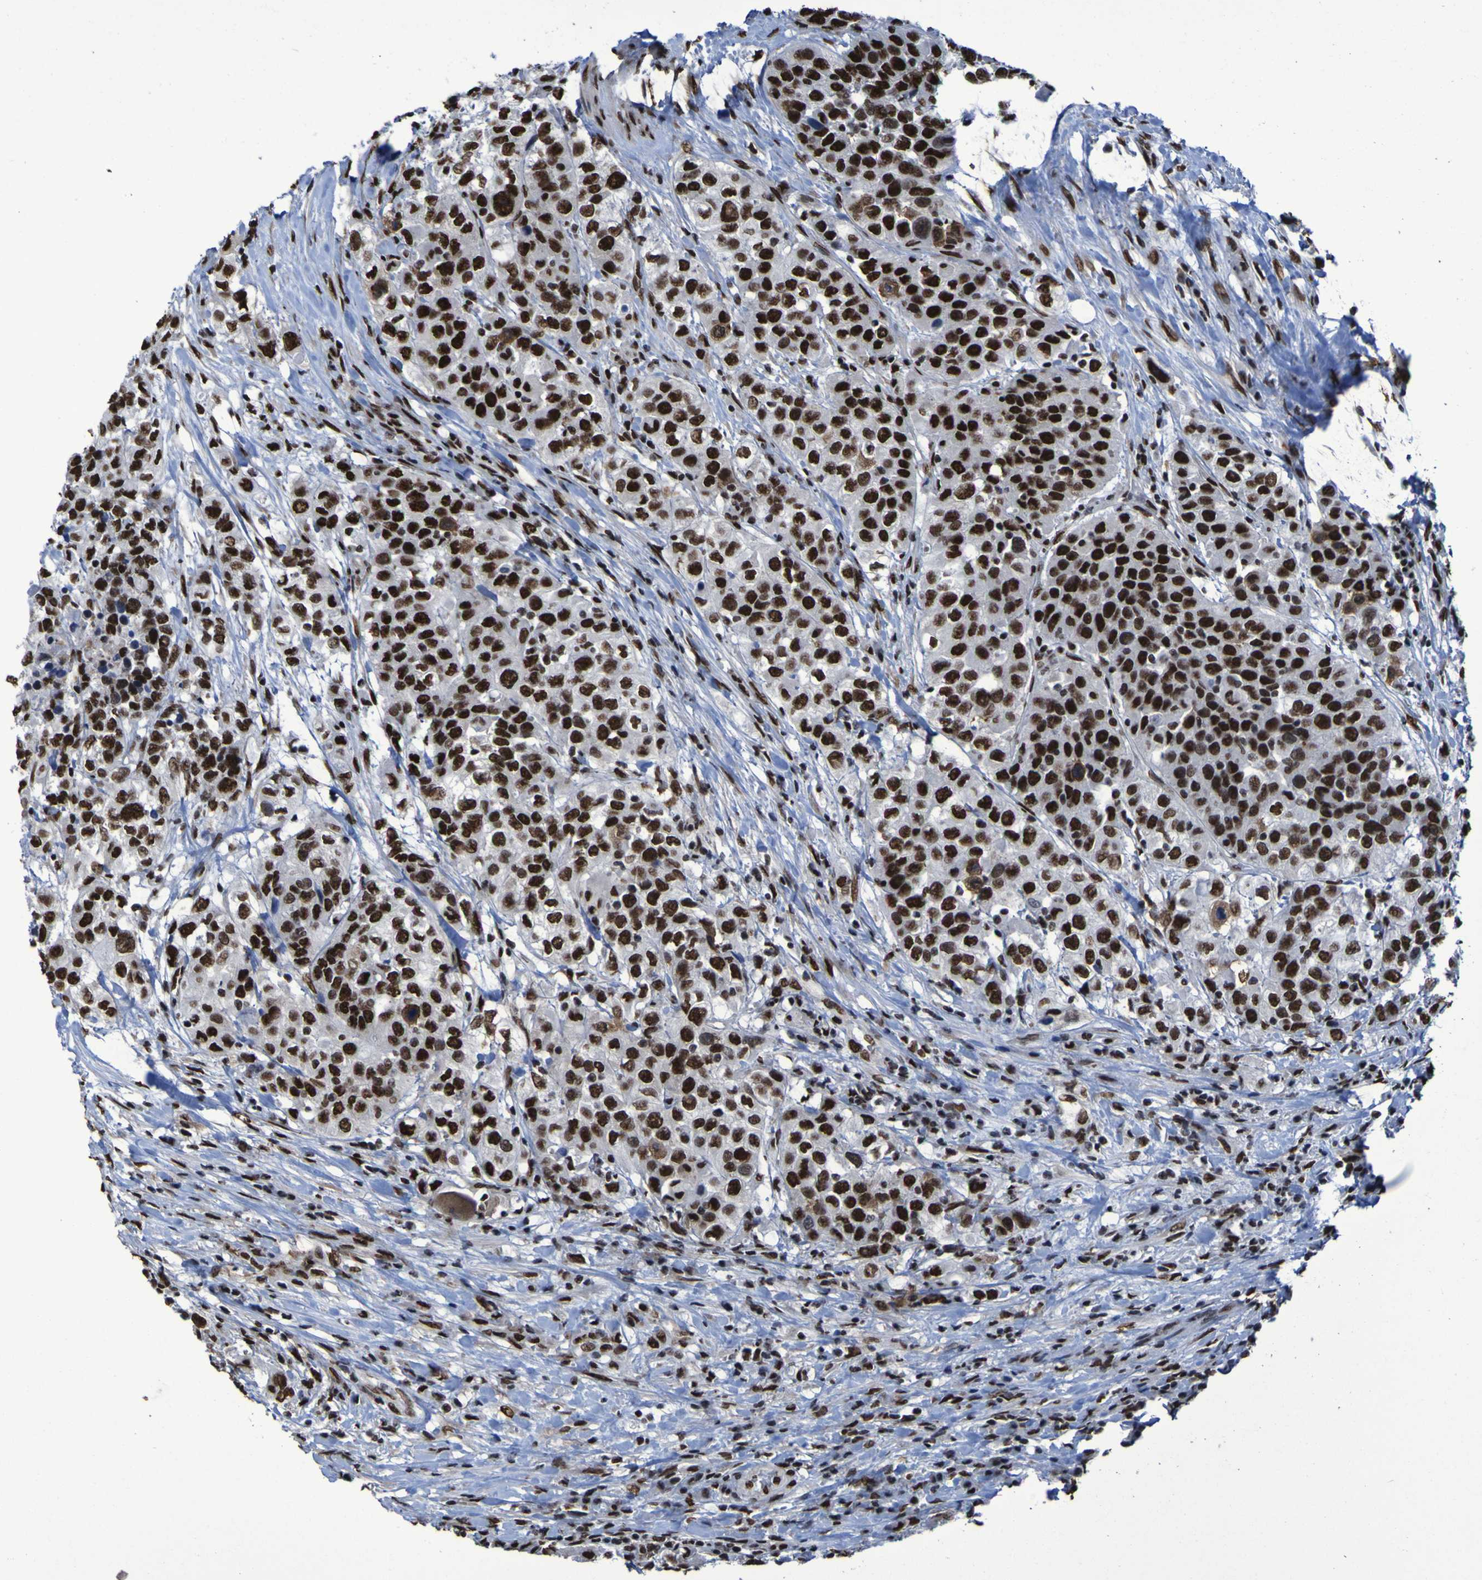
{"staining": {"intensity": "strong", "quantity": ">75%", "location": "nuclear"}, "tissue": "urothelial cancer", "cell_type": "Tumor cells", "image_type": "cancer", "snomed": [{"axis": "morphology", "description": "Urothelial carcinoma, High grade"}, {"axis": "topography", "description": "Urinary bladder"}], "caption": "About >75% of tumor cells in urothelial carcinoma (high-grade) demonstrate strong nuclear protein staining as visualized by brown immunohistochemical staining.", "gene": "HNRNPR", "patient": {"sex": "female", "age": 80}}